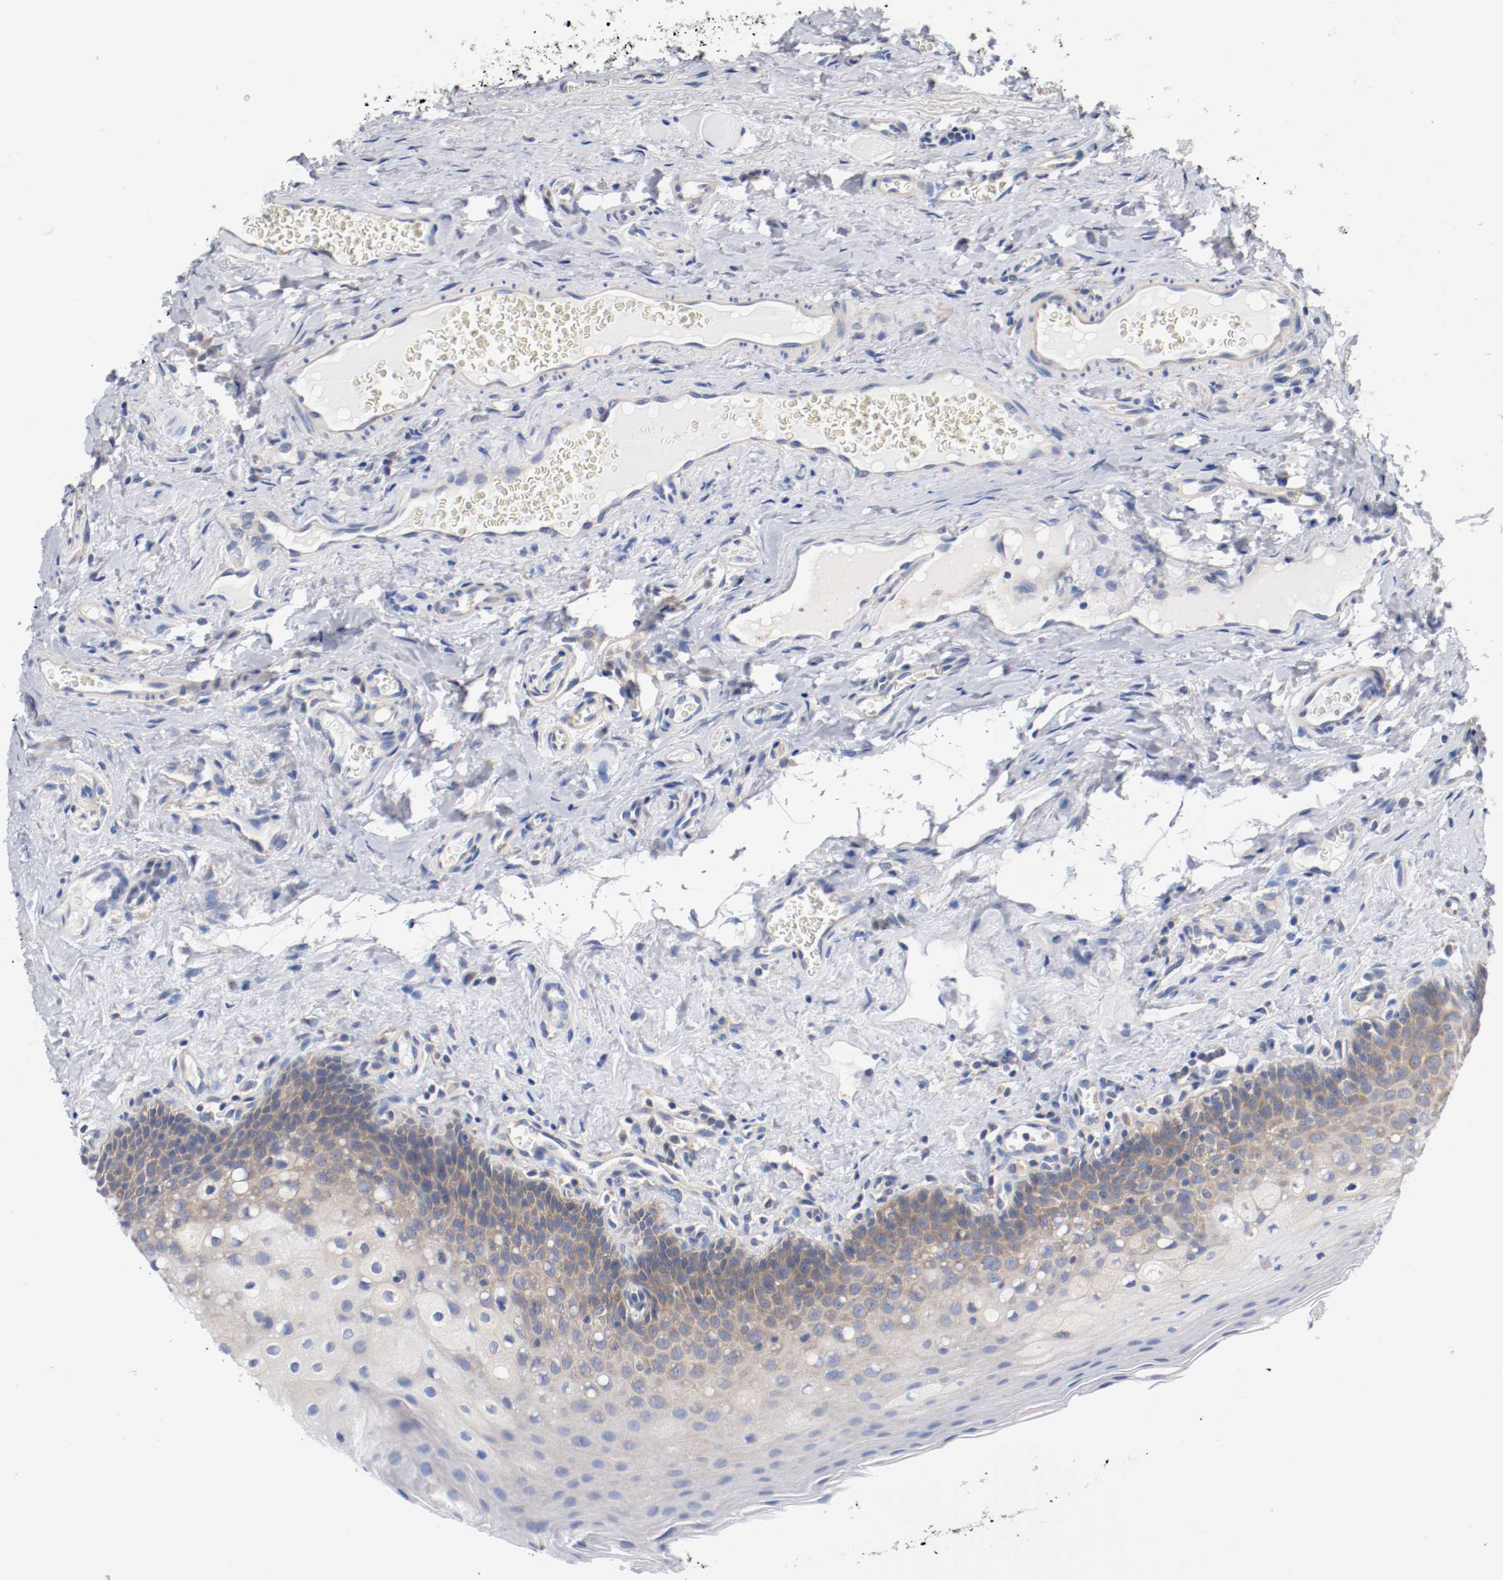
{"staining": {"intensity": "weak", "quantity": "25%-75%", "location": "cytoplasmic/membranous"}, "tissue": "oral mucosa", "cell_type": "Squamous epithelial cells", "image_type": "normal", "snomed": [{"axis": "morphology", "description": "Normal tissue, NOS"}, {"axis": "topography", "description": "Oral tissue"}], "caption": "A histopathology image of oral mucosa stained for a protein displays weak cytoplasmic/membranous brown staining in squamous epithelial cells. Immunohistochemistry stains the protein of interest in brown and the nuclei are stained blue.", "gene": "HGS", "patient": {"sex": "male", "age": 20}}